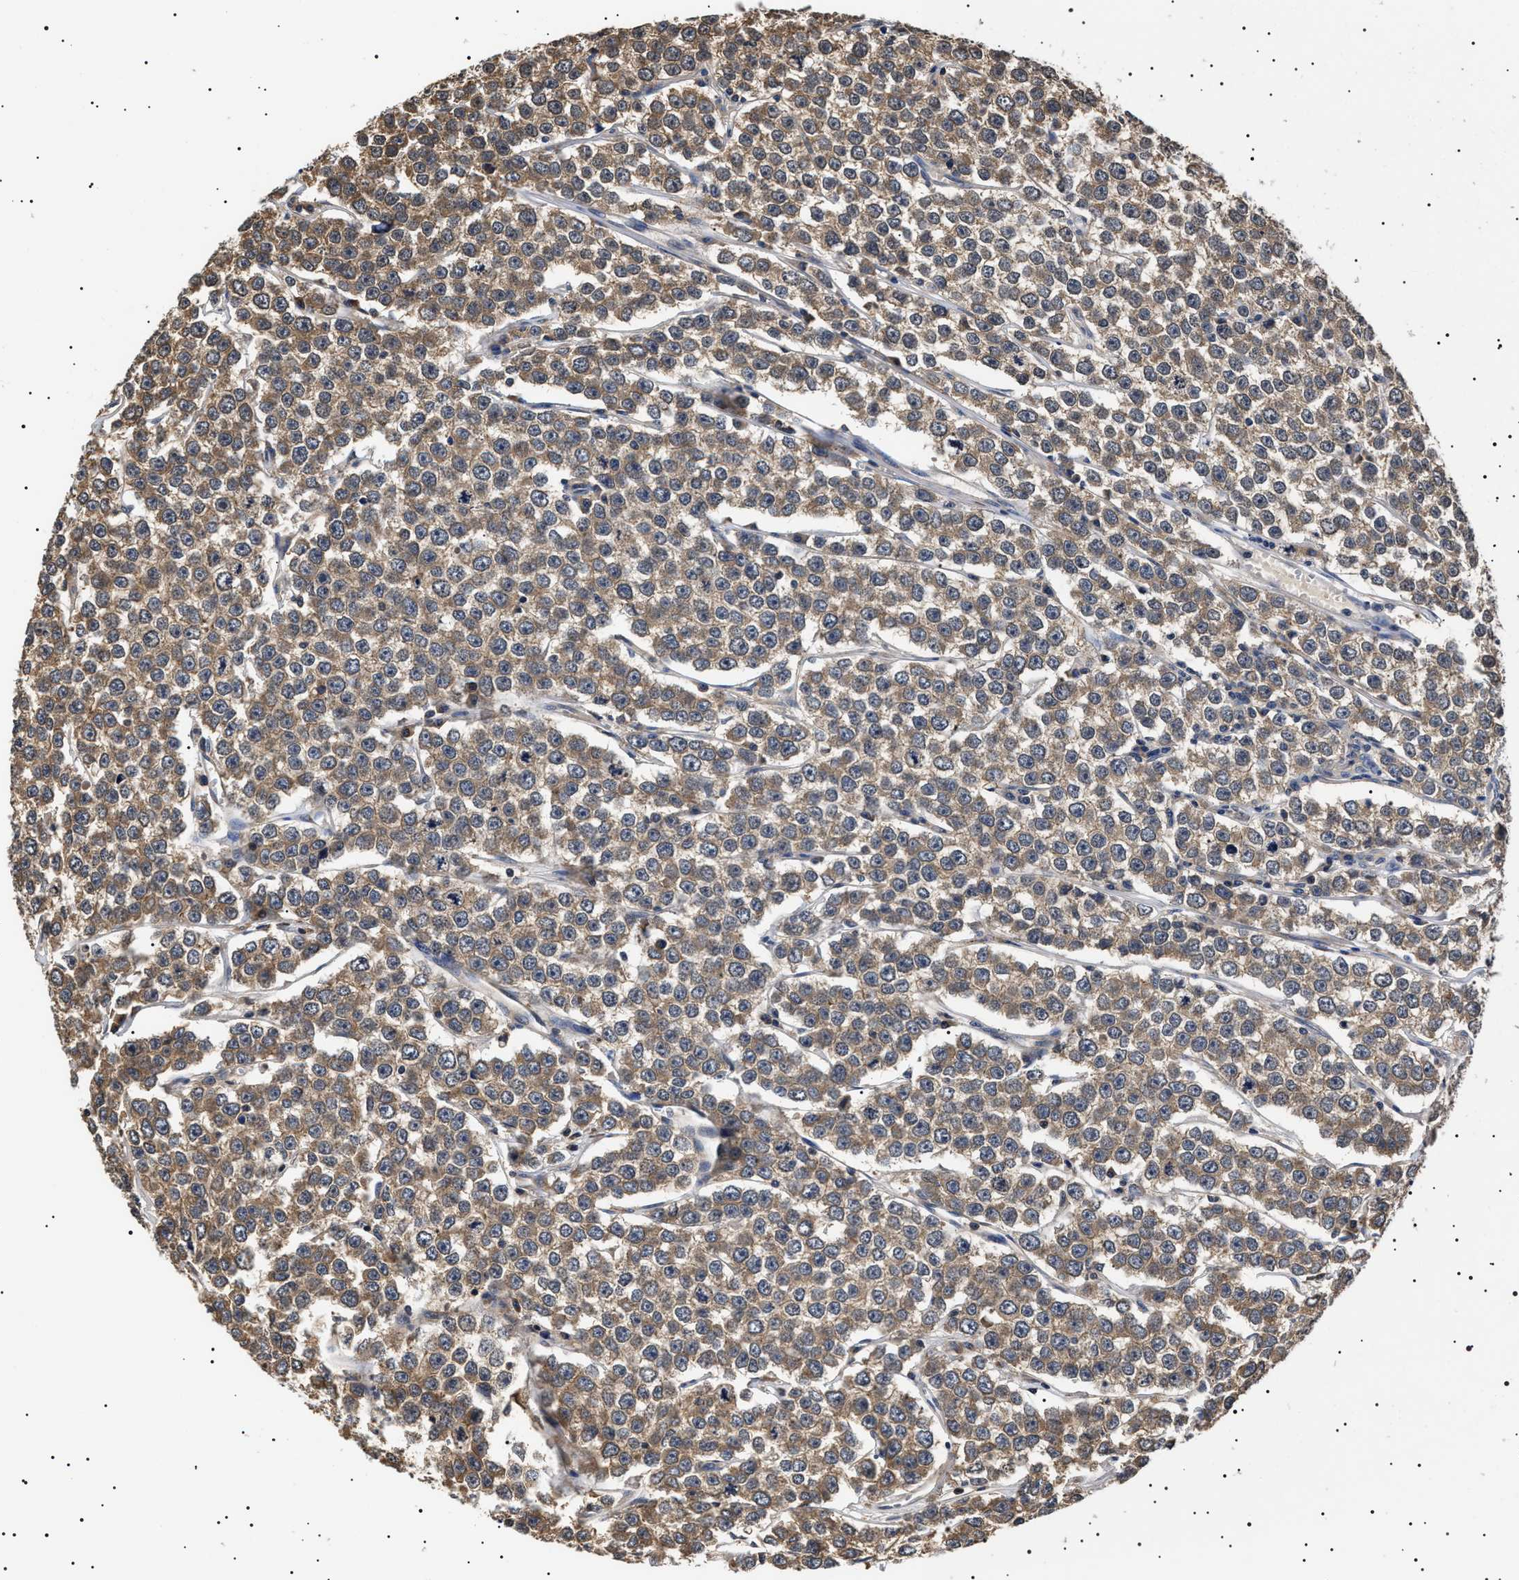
{"staining": {"intensity": "weak", "quantity": ">75%", "location": "cytoplasmic/membranous"}, "tissue": "testis cancer", "cell_type": "Tumor cells", "image_type": "cancer", "snomed": [{"axis": "morphology", "description": "Seminoma, NOS"}, {"axis": "morphology", "description": "Carcinoma, Embryonal, NOS"}, {"axis": "topography", "description": "Testis"}], "caption": "Immunohistochemical staining of human testis cancer (seminoma) displays weak cytoplasmic/membranous protein positivity in about >75% of tumor cells.", "gene": "SLC4A7", "patient": {"sex": "male", "age": 52}}